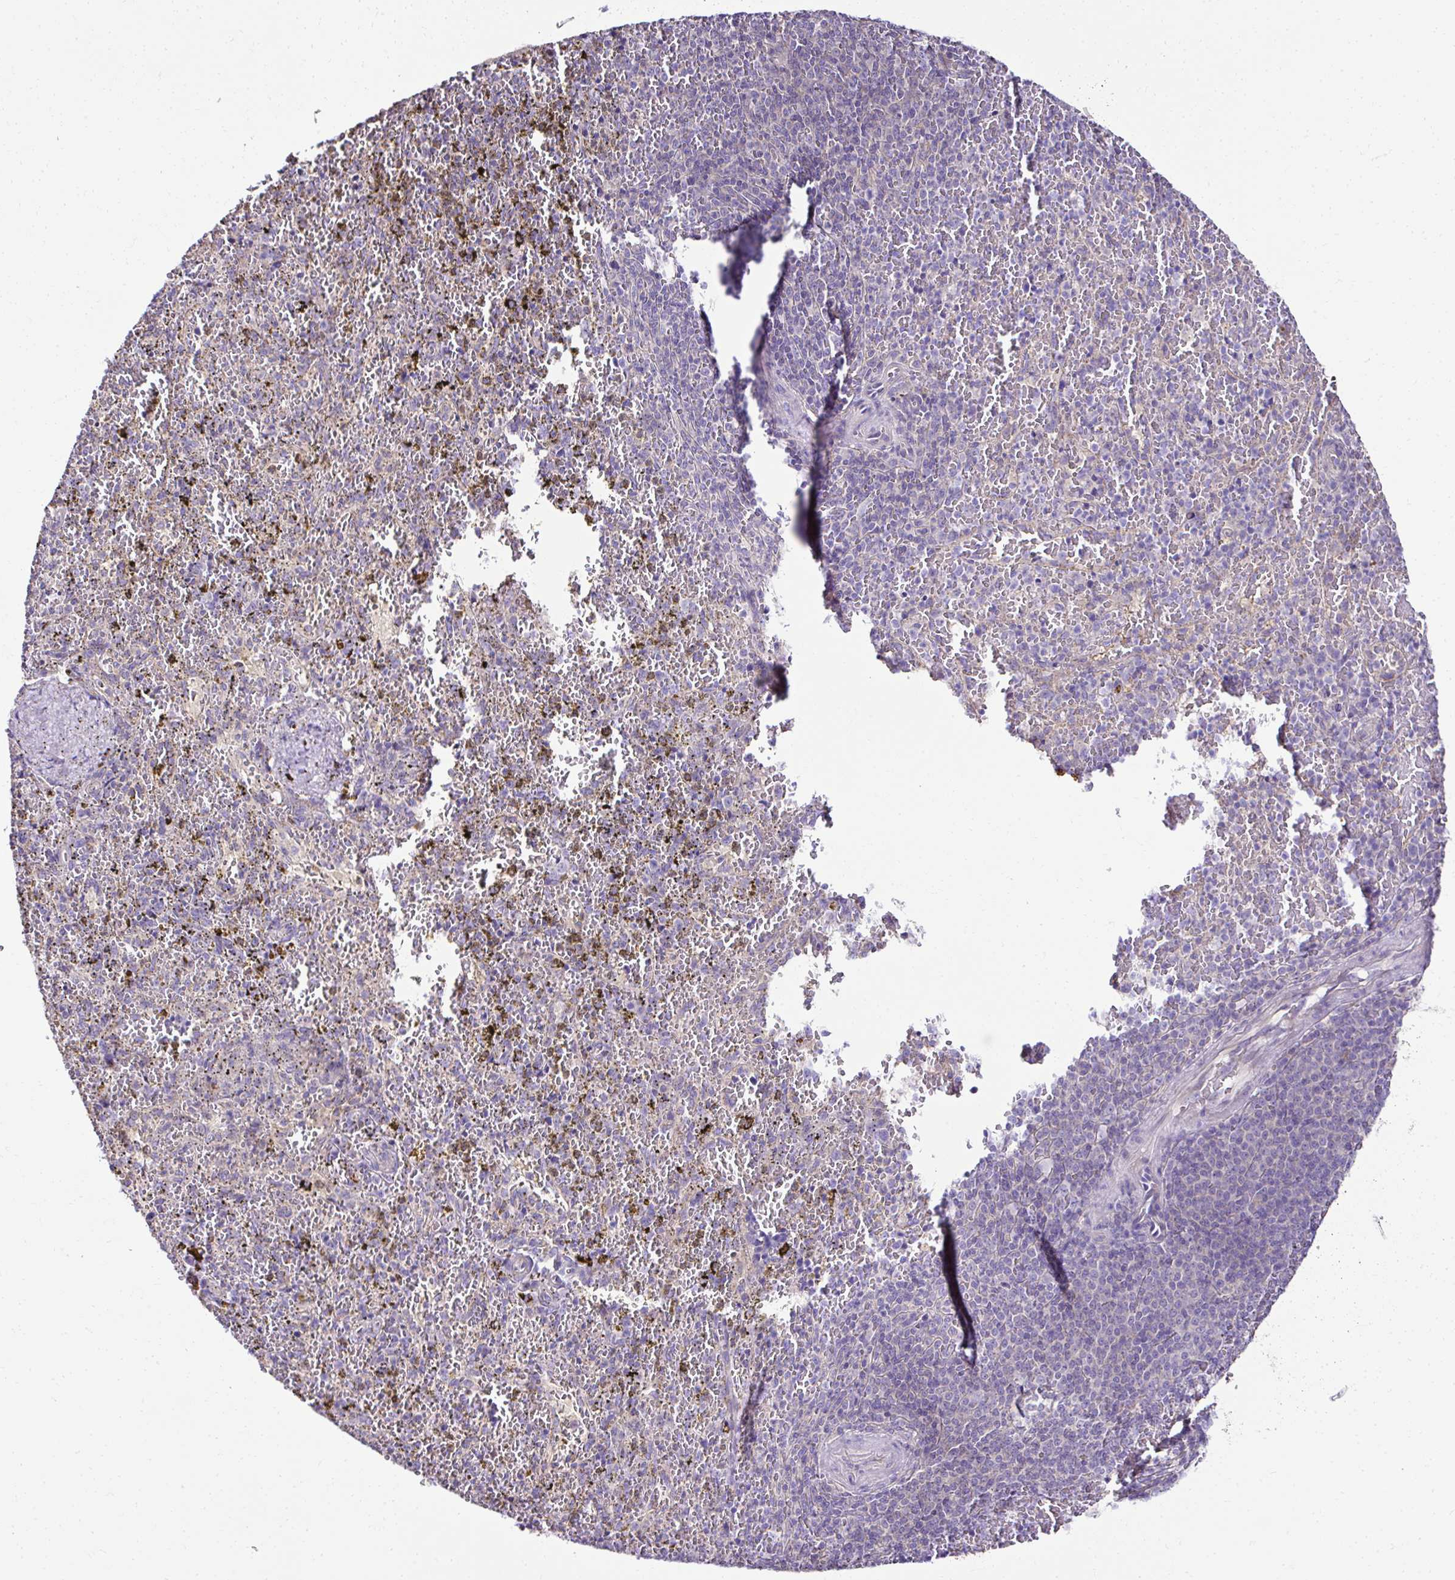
{"staining": {"intensity": "negative", "quantity": "none", "location": "none"}, "tissue": "spleen", "cell_type": "Cells in red pulp", "image_type": "normal", "snomed": [{"axis": "morphology", "description": "Normal tissue, NOS"}, {"axis": "topography", "description": "Spleen"}], "caption": "Immunohistochemical staining of unremarkable human spleen demonstrates no significant expression in cells in red pulp.", "gene": "CCDC85C", "patient": {"sex": "female", "age": 50}}